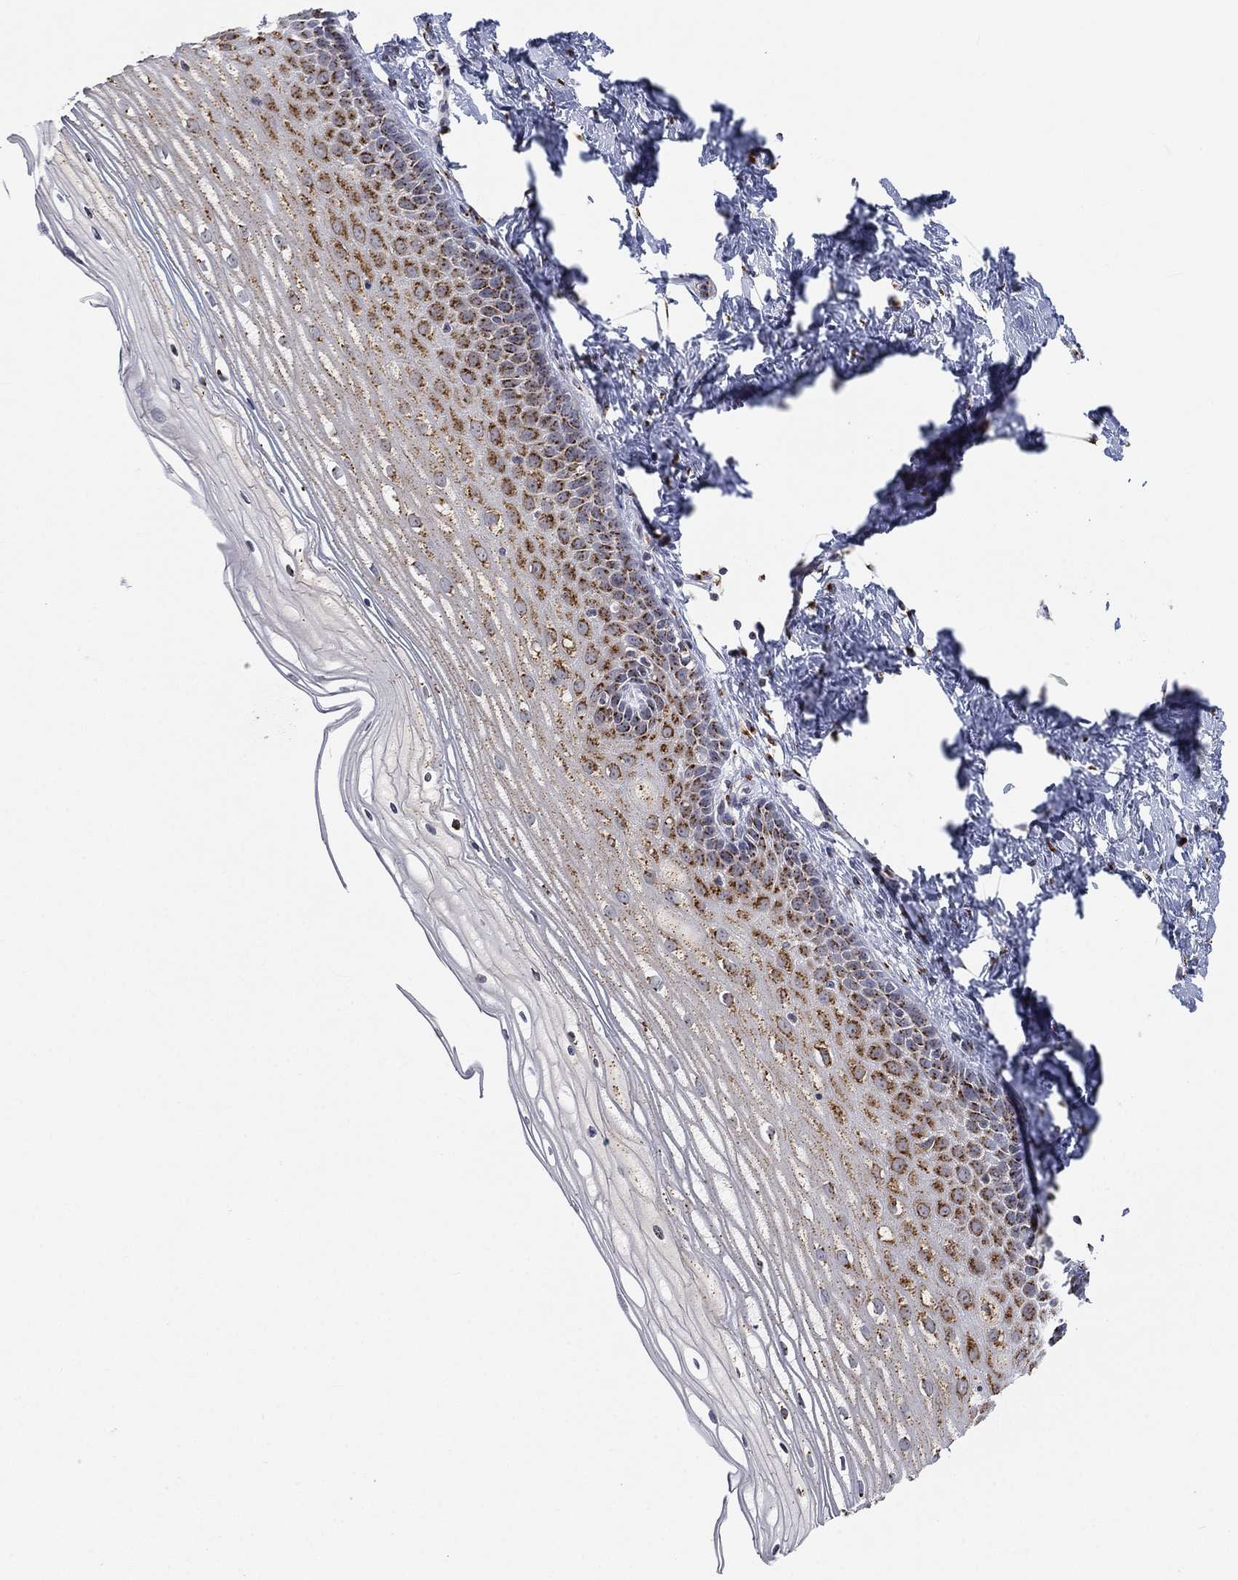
{"staining": {"intensity": "moderate", "quantity": ">75%", "location": "cytoplasmic/membranous"}, "tissue": "cervix", "cell_type": "Glandular cells", "image_type": "normal", "snomed": [{"axis": "morphology", "description": "Normal tissue, NOS"}, {"axis": "topography", "description": "Cervix"}], "caption": "Immunohistochemical staining of benign cervix demonstrates medium levels of moderate cytoplasmic/membranous expression in about >75% of glandular cells. Nuclei are stained in blue.", "gene": "TICAM1", "patient": {"sex": "female", "age": 37}}